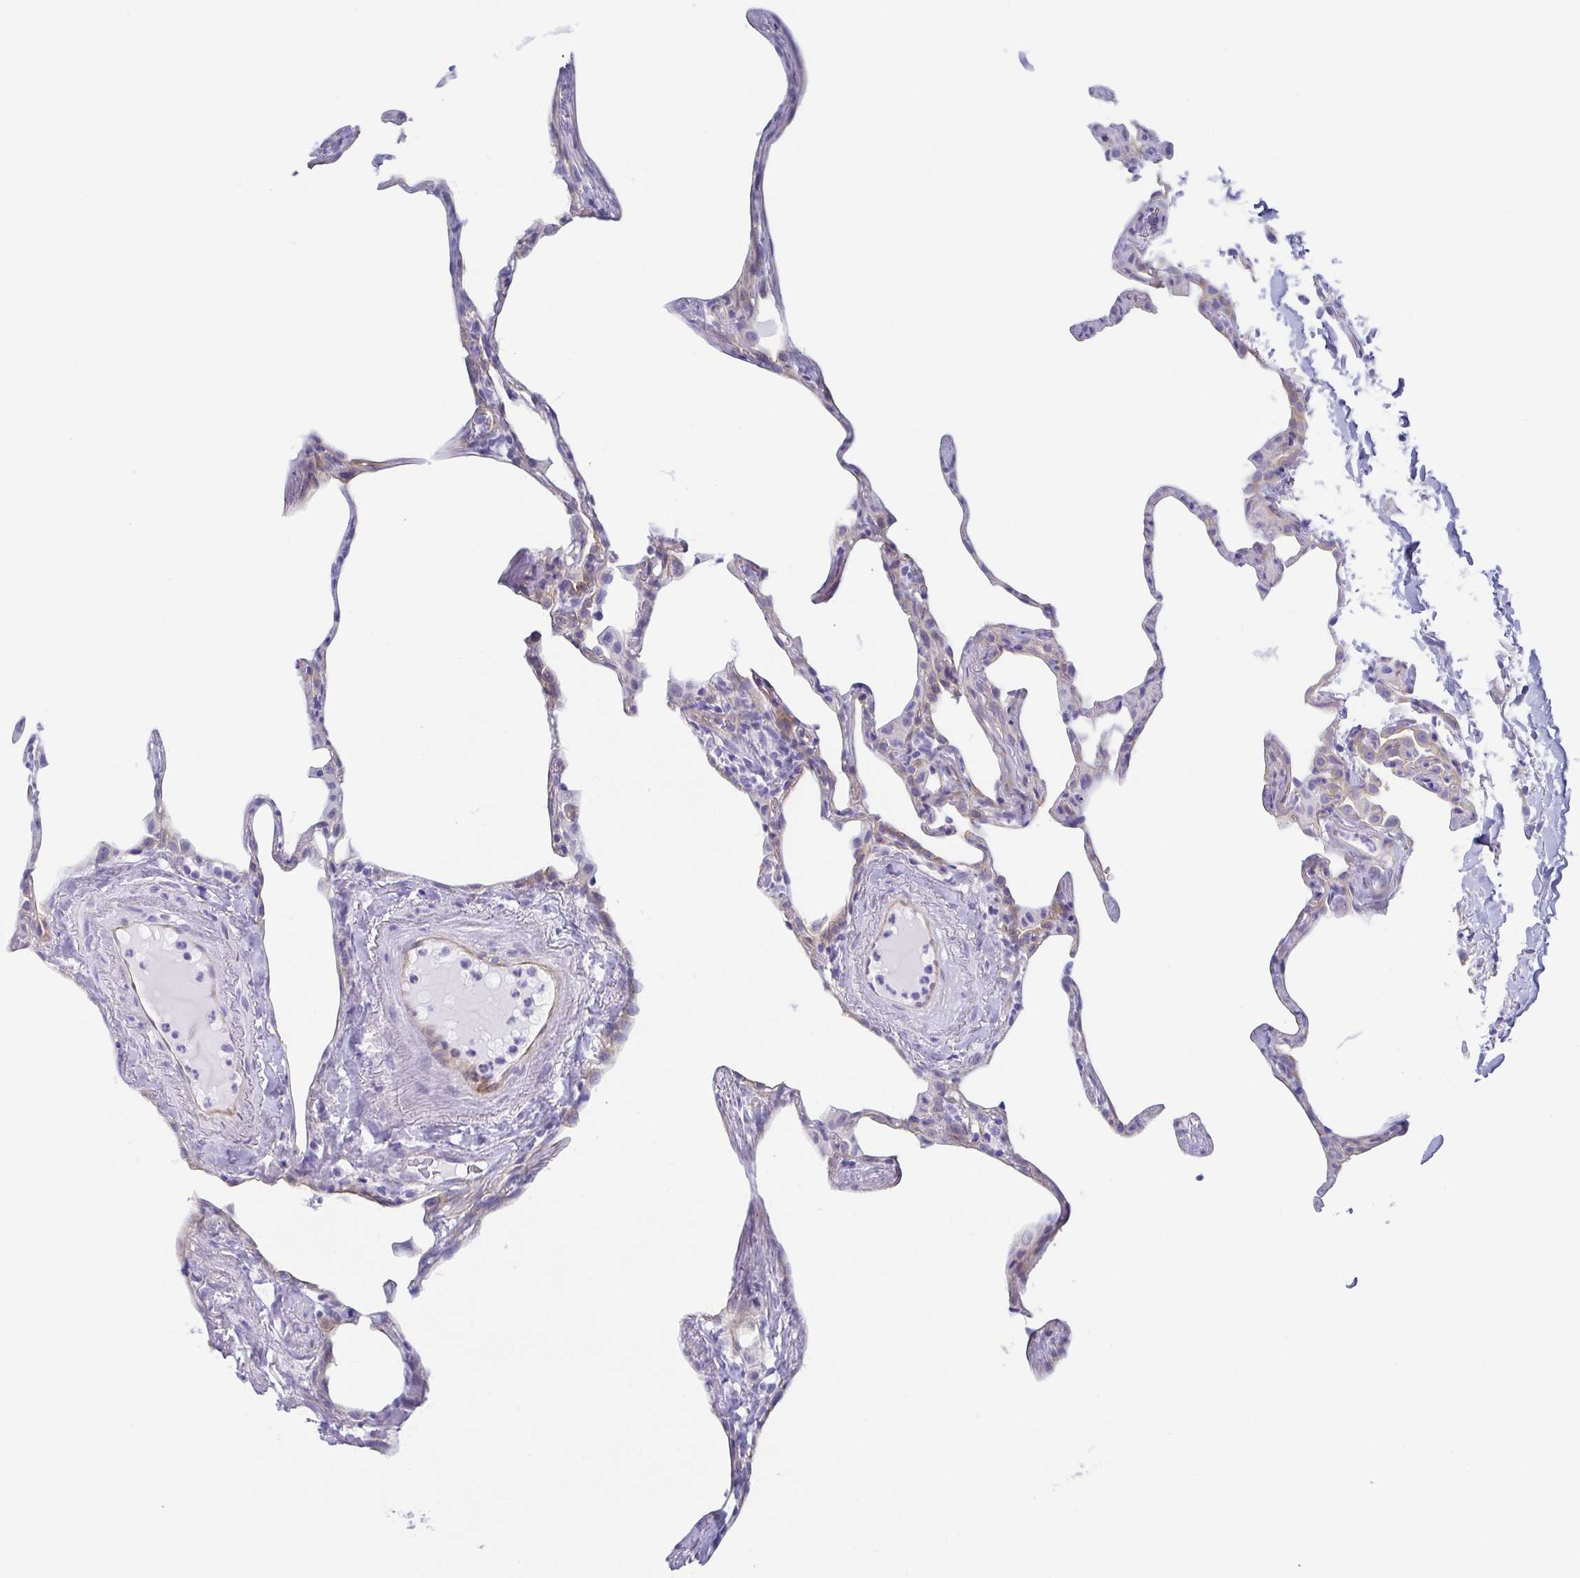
{"staining": {"intensity": "weak", "quantity": "<25%", "location": "cytoplasmic/membranous"}, "tissue": "lung", "cell_type": "Alveolar cells", "image_type": "normal", "snomed": [{"axis": "morphology", "description": "Normal tissue, NOS"}, {"axis": "topography", "description": "Lung"}], "caption": "This is a histopathology image of immunohistochemistry staining of normal lung, which shows no expression in alveolar cells.", "gene": "DYNC1I1", "patient": {"sex": "male", "age": 65}}